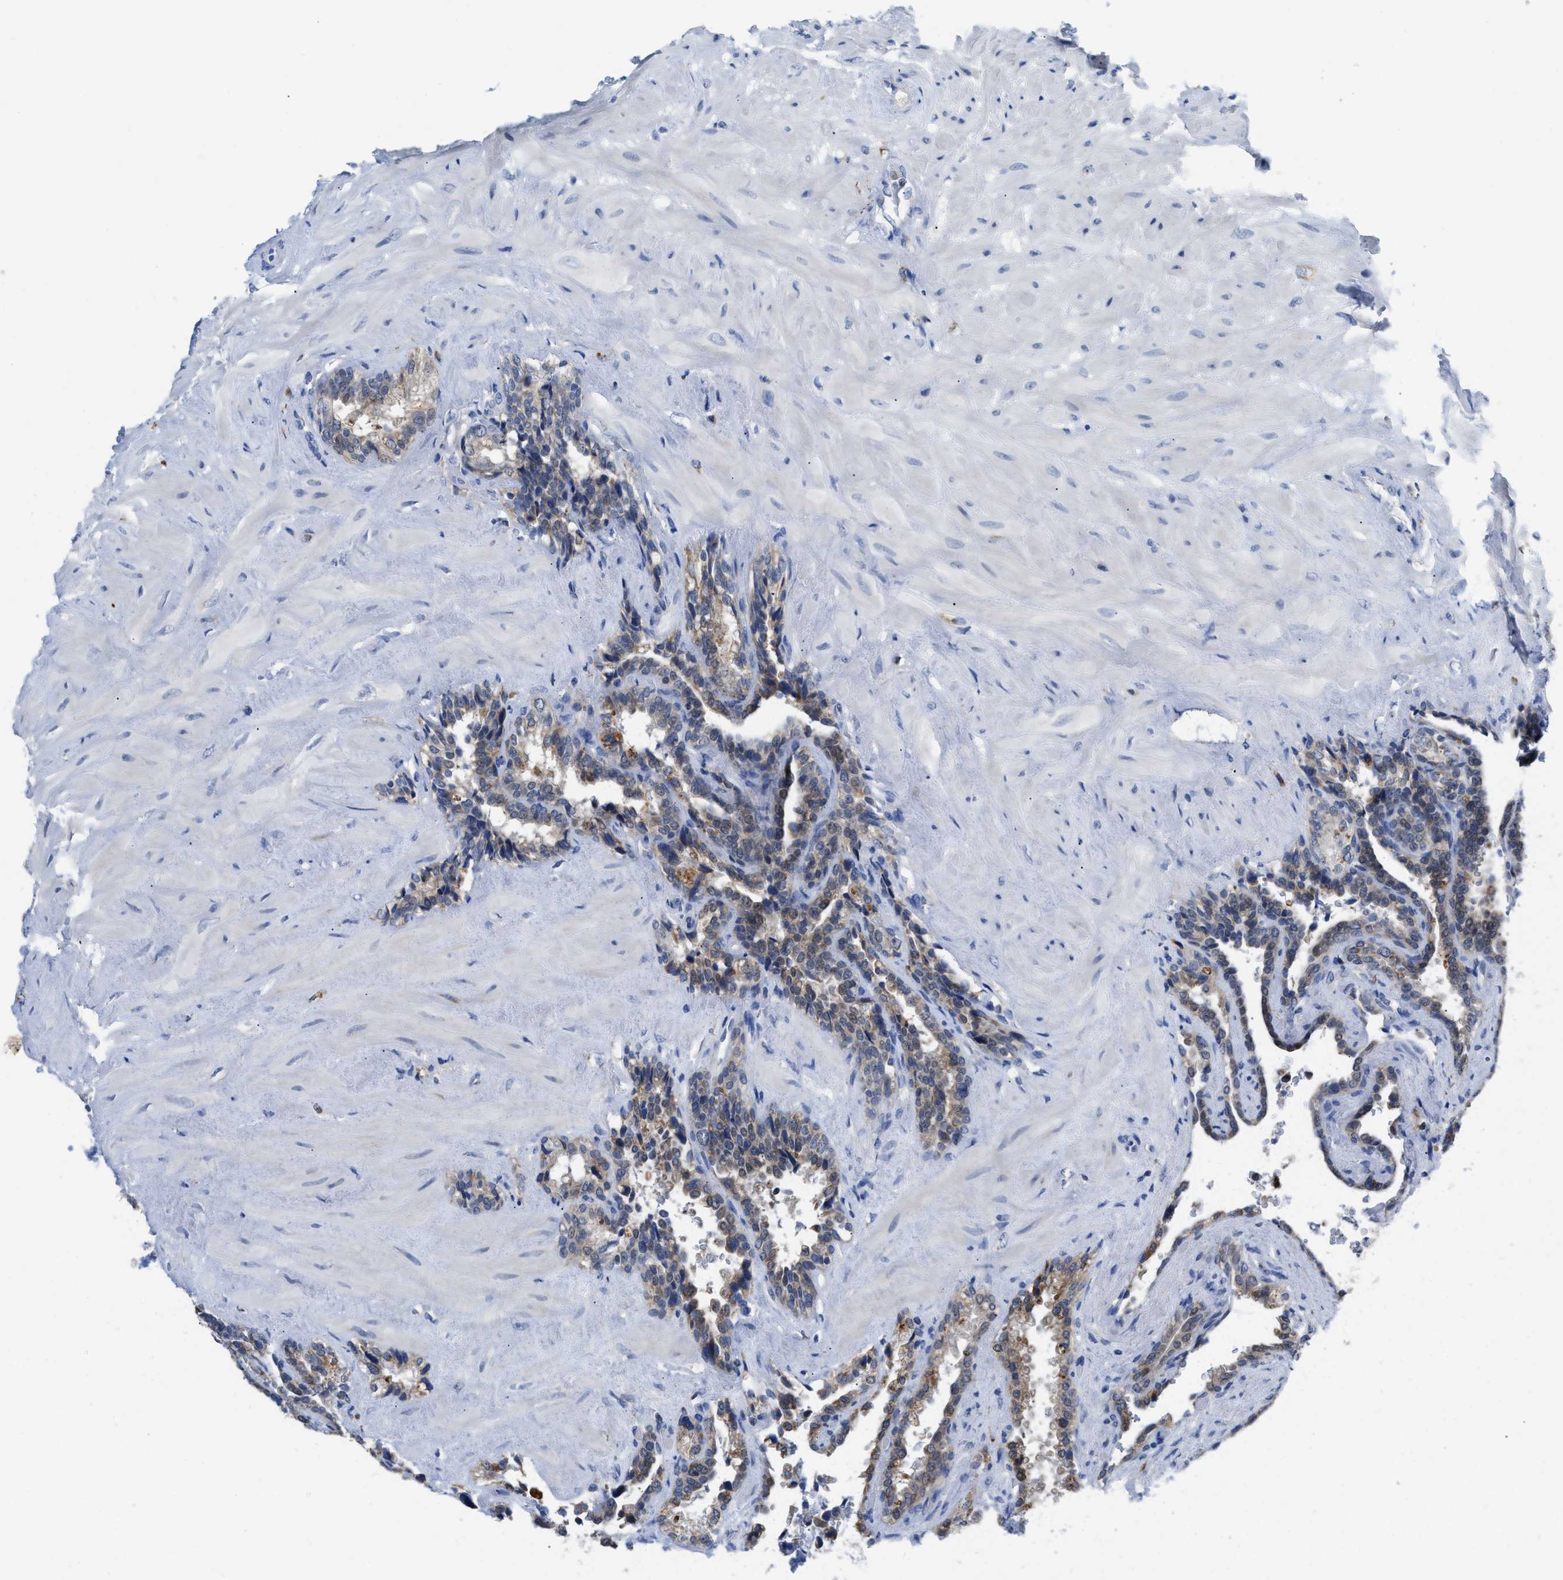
{"staining": {"intensity": "weak", "quantity": "25%-75%", "location": "cytoplasmic/membranous"}, "tissue": "seminal vesicle", "cell_type": "Glandular cells", "image_type": "normal", "snomed": [{"axis": "morphology", "description": "Normal tissue, NOS"}, {"axis": "topography", "description": "Seminal veicle"}], "caption": "A micrograph of seminal vesicle stained for a protein demonstrates weak cytoplasmic/membranous brown staining in glandular cells. (brown staining indicates protein expression, while blue staining denotes nuclei).", "gene": "ETFA", "patient": {"sex": "male", "age": 68}}